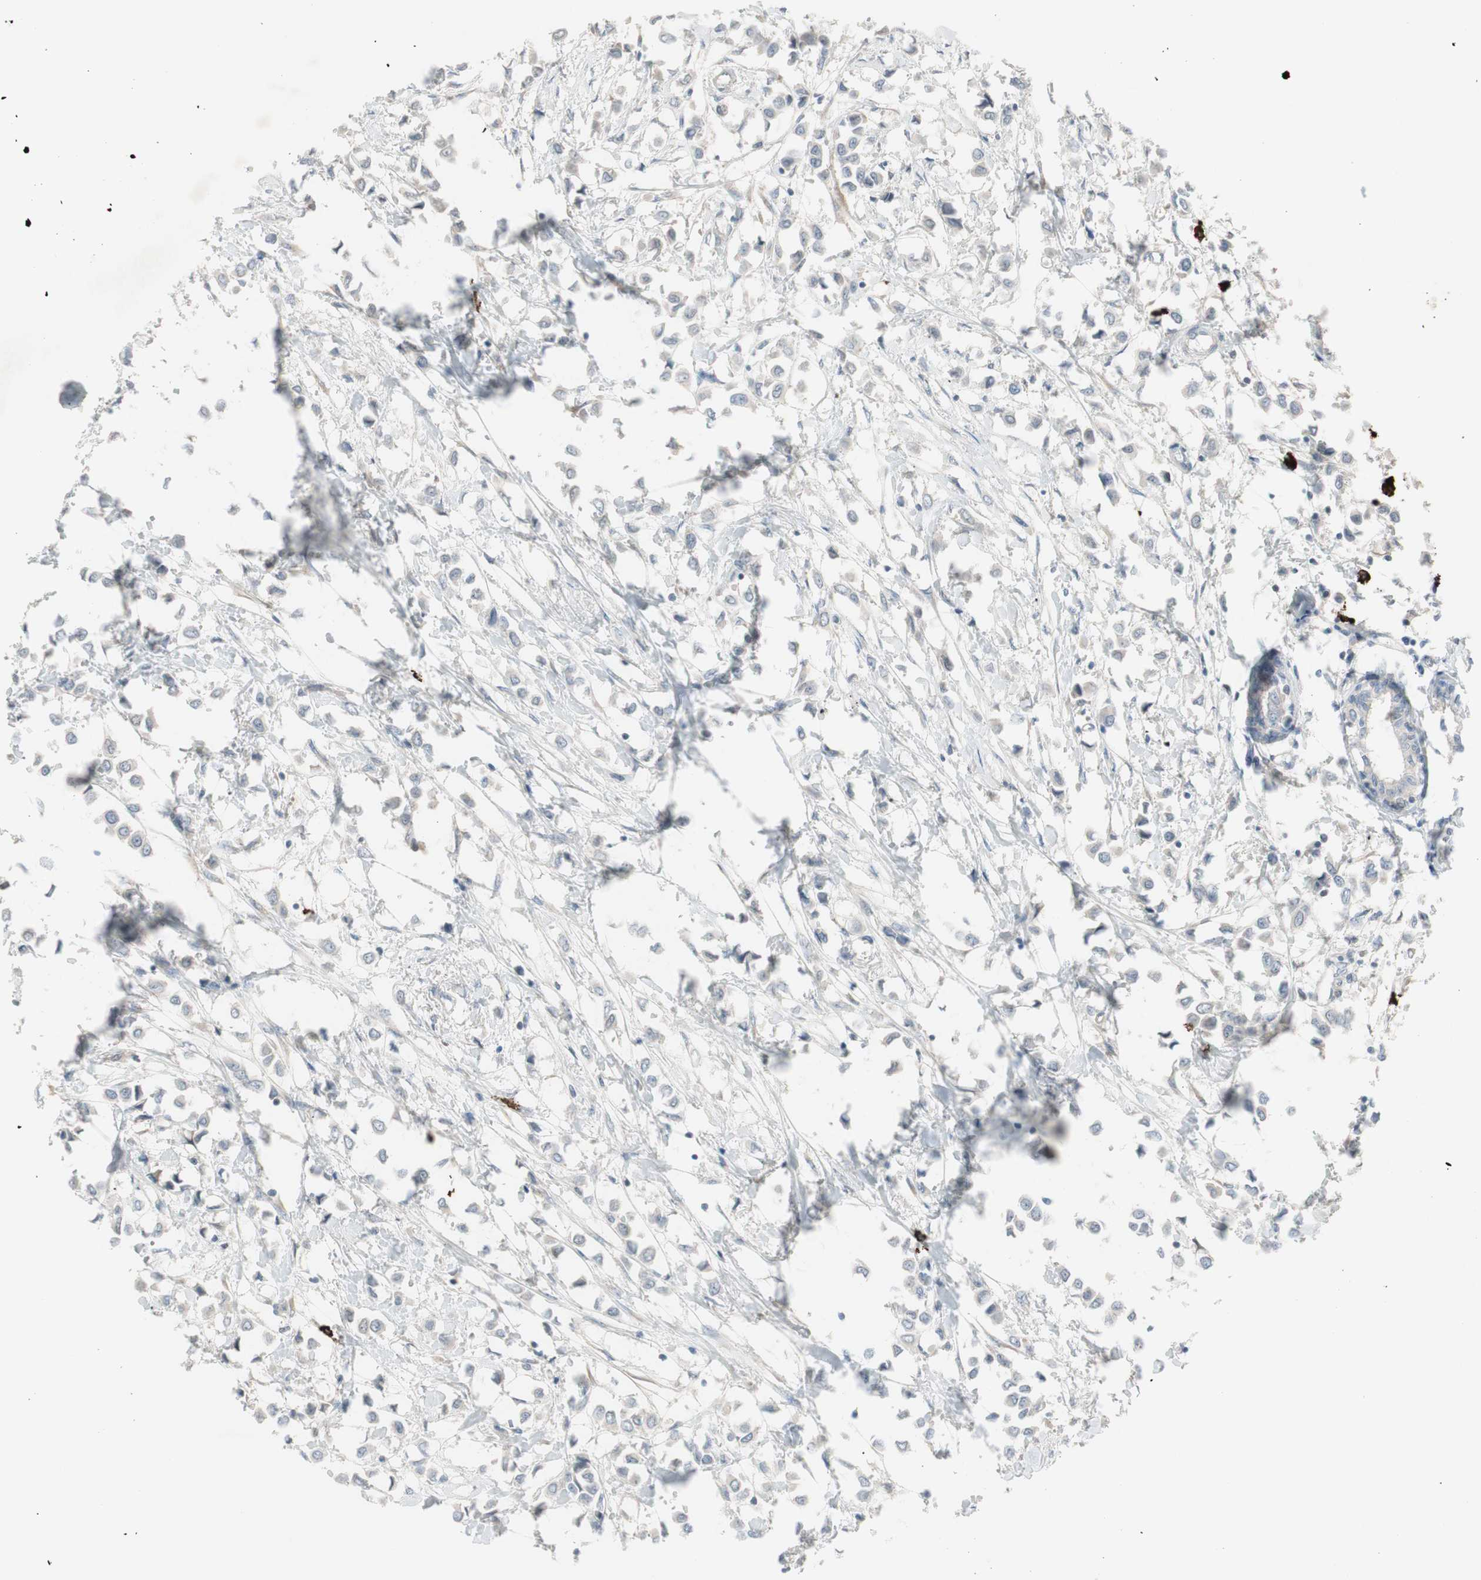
{"staining": {"intensity": "negative", "quantity": "none", "location": "none"}, "tissue": "breast cancer", "cell_type": "Tumor cells", "image_type": "cancer", "snomed": [{"axis": "morphology", "description": "Lobular carcinoma"}, {"axis": "topography", "description": "Breast"}], "caption": "Immunohistochemical staining of human breast lobular carcinoma demonstrates no significant expression in tumor cells. (DAB (3,3'-diaminobenzidine) immunohistochemistry (IHC) visualized using brightfield microscopy, high magnification).", "gene": "MAPRE3", "patient": {"sex": "female", "age": 51}}